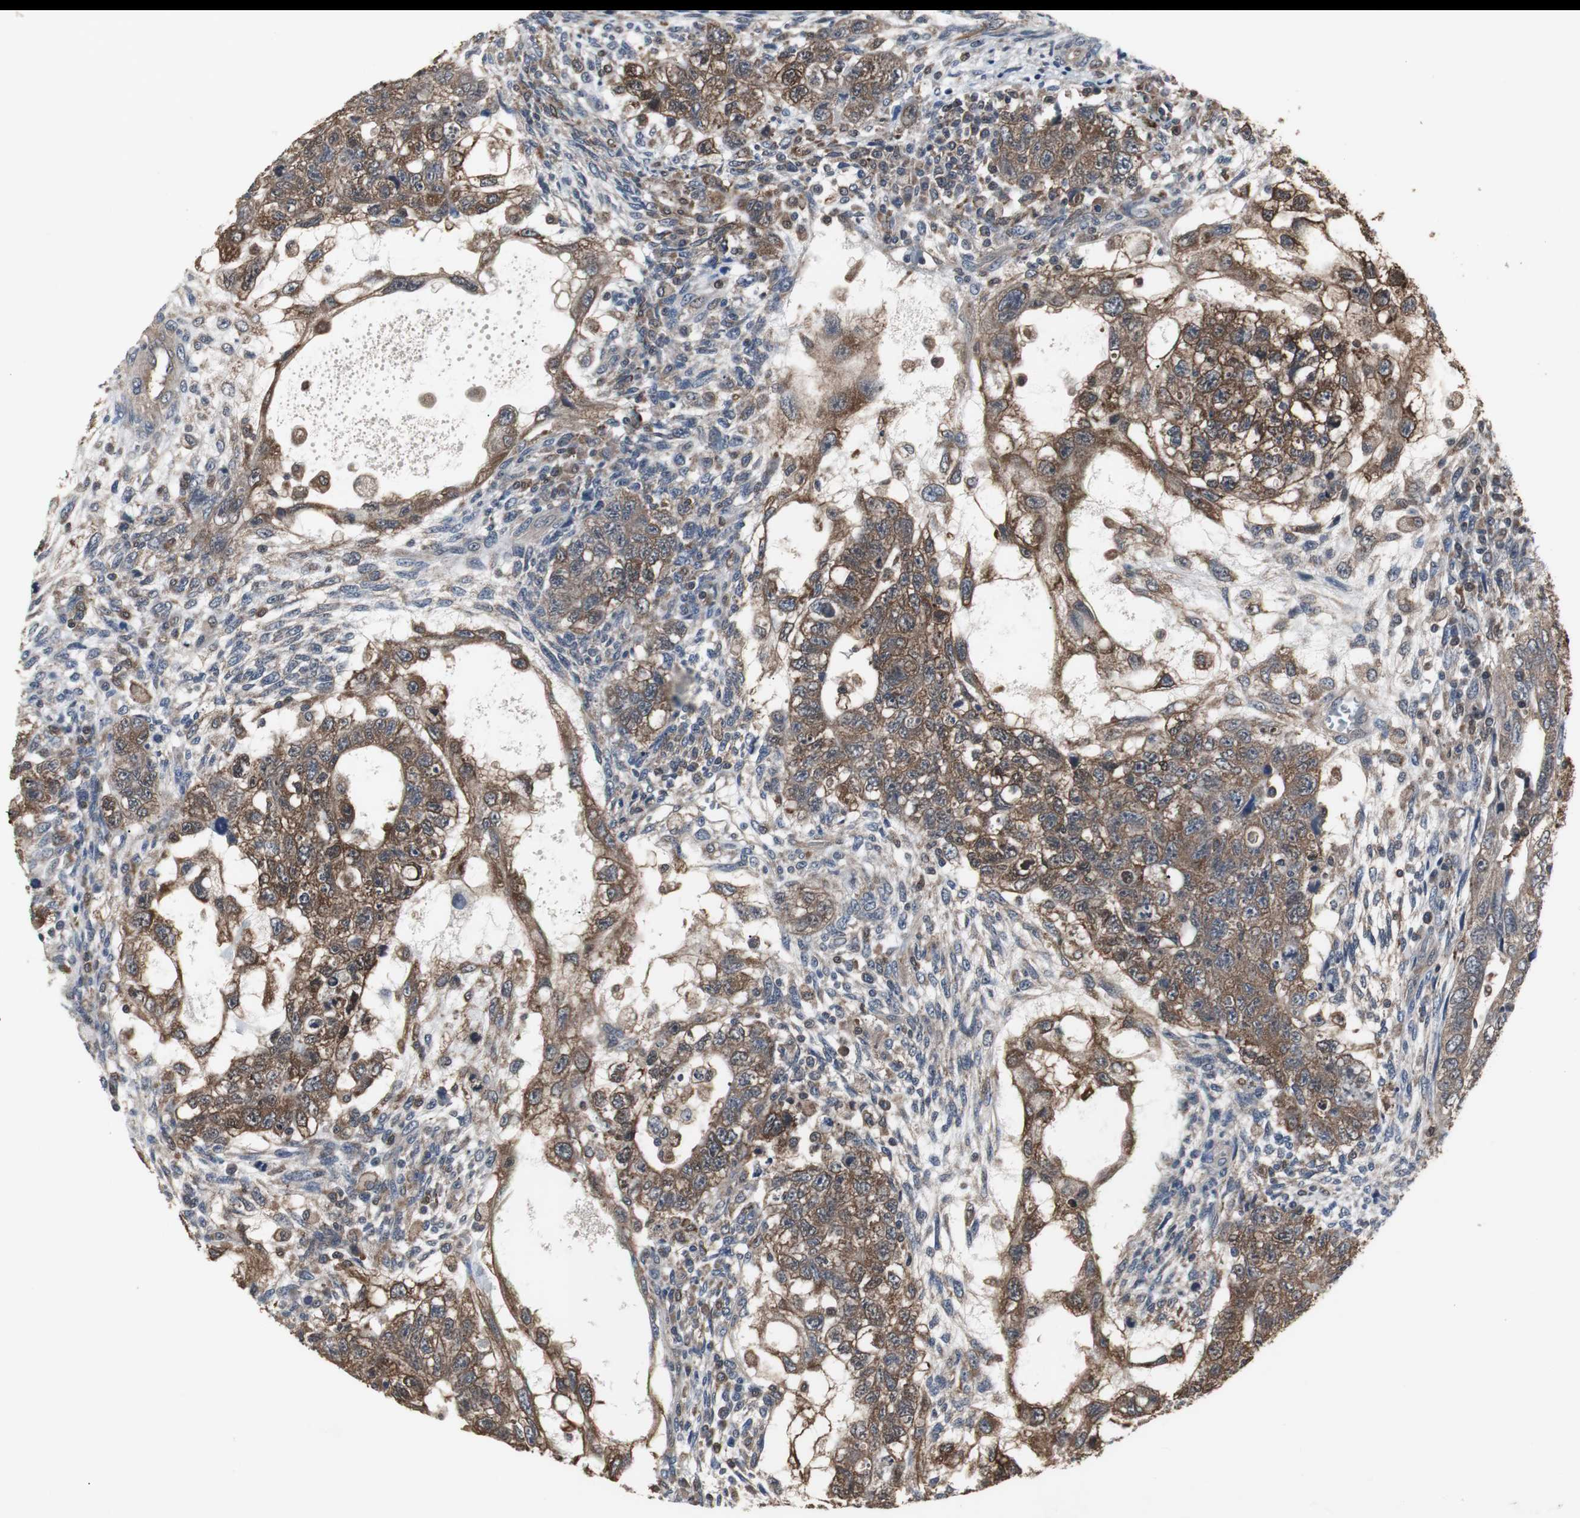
{"staining": {"intensity": "strong", "quantity": ">75%", "location": "cytoplasmic/membranous"}, "tissue": "testis cancer", "cell_type": "Tumor cells", "image_type": "cancer", "snomed": [{"axis": "morphology", "description": "Normal tissue, NOS"}, {"axis": "morphology", "description": "Carcinoma, Embryonal, NOS"}, {"axis": "topography", "description": "Testis"}], "caption": "Testis cancer (embryonal carcinoma) stained with DAB immunohistochemistry (IHC) shows high levels of strong cytoplasmic/membranous staining in about >75% of tumor cells.", "gene": "ZSCAN22", "patient": {"sex": "male", "age": 36}}